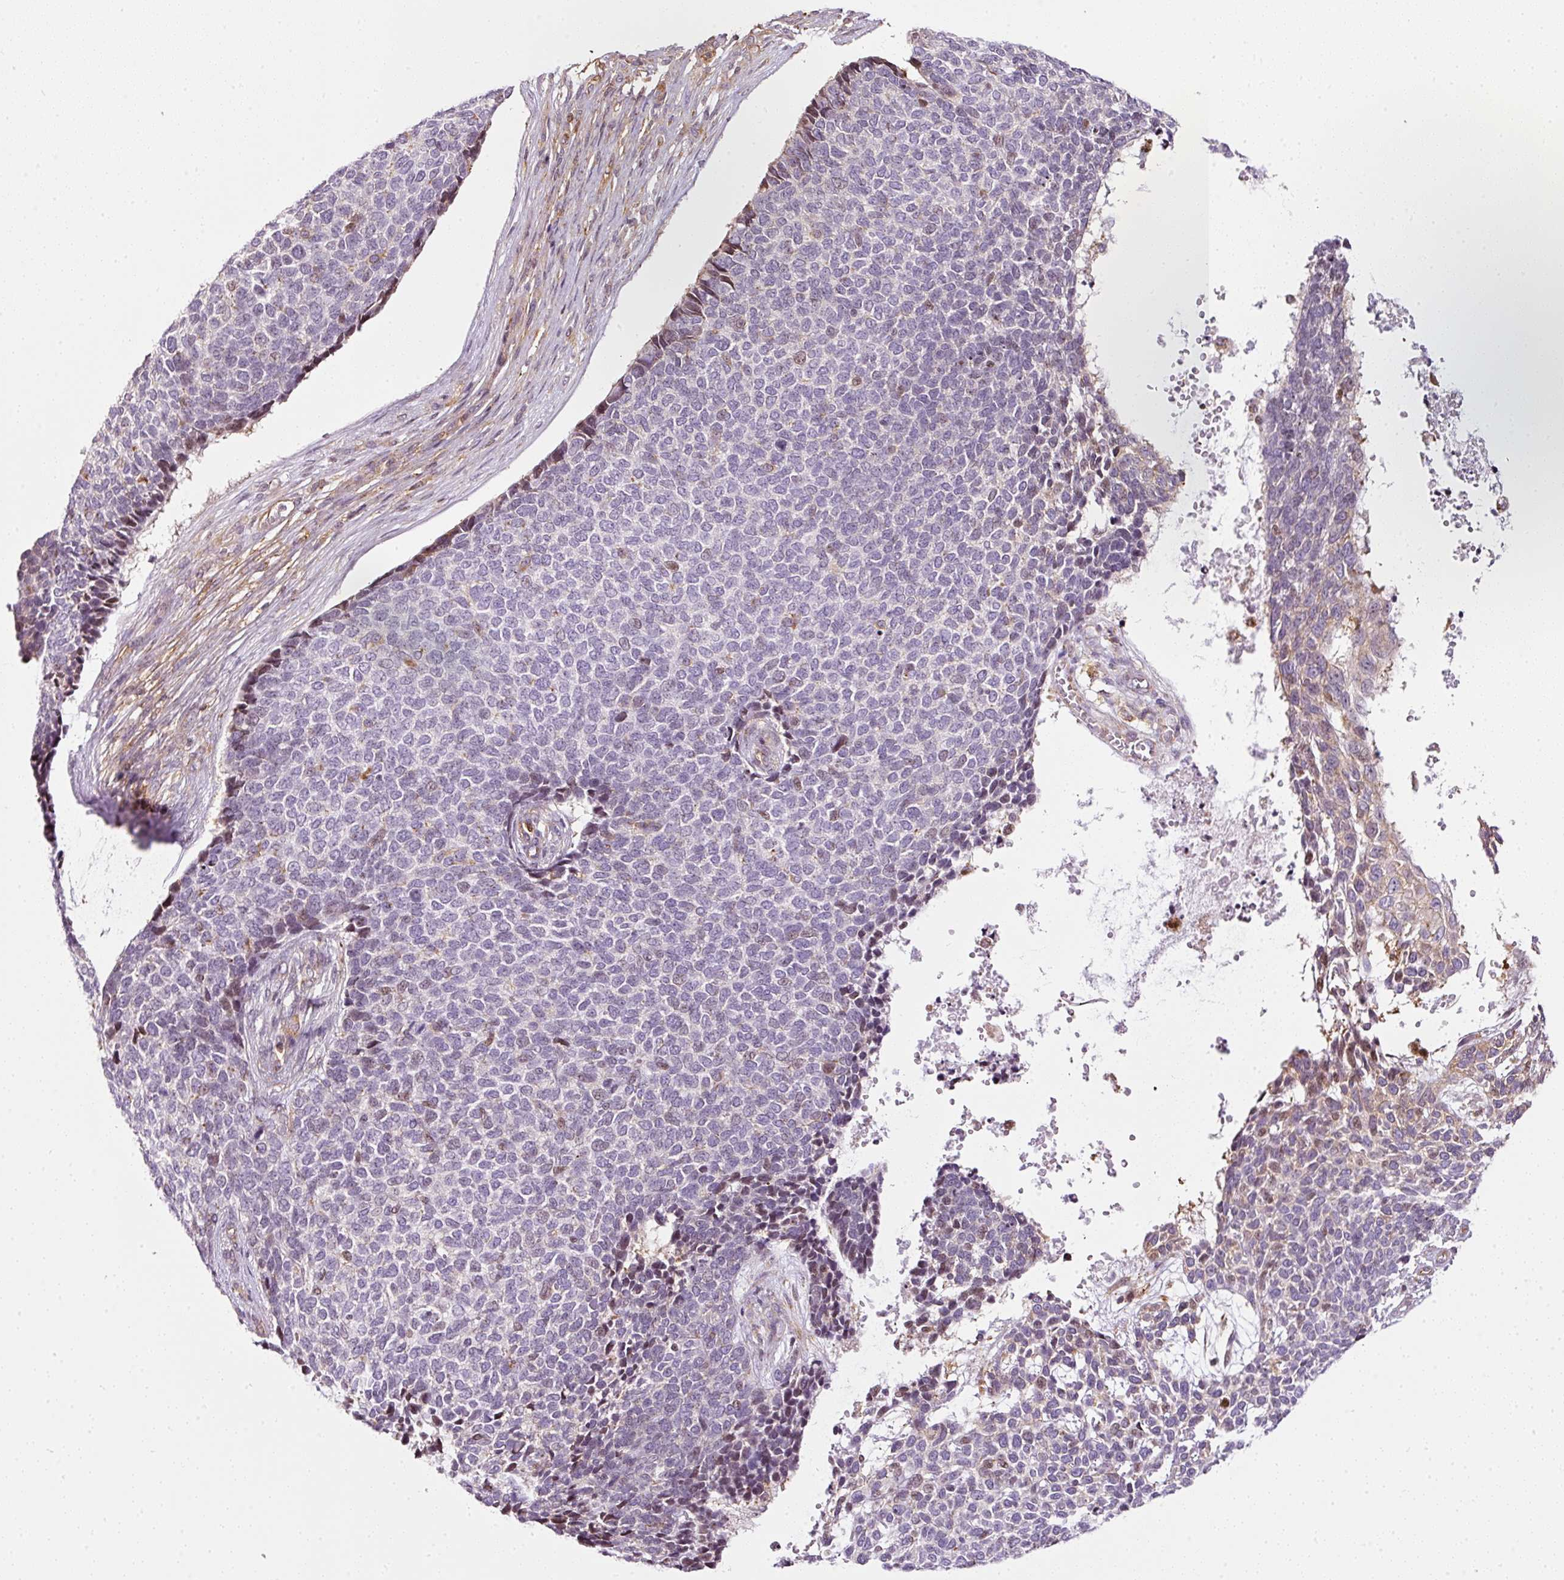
{"staining": {"intensity": "negative", "quantity": "none", "location": "none"}, "tissue": "skin cancer", "cell_type": "Tumor cells", "image_type": "cancer", "snomed": [{"axis": "morphology", "description": "Basal cell carcinoma"}, {"axis": "topography", "description": "Skin"}], "caption": "This is an immunohistochemistry (IHC) image of skin basal cell carcinoma. There is no staining in tumor cells.", "gene": "SCNM1", "patient": {"sex": "female", "age": 84}}